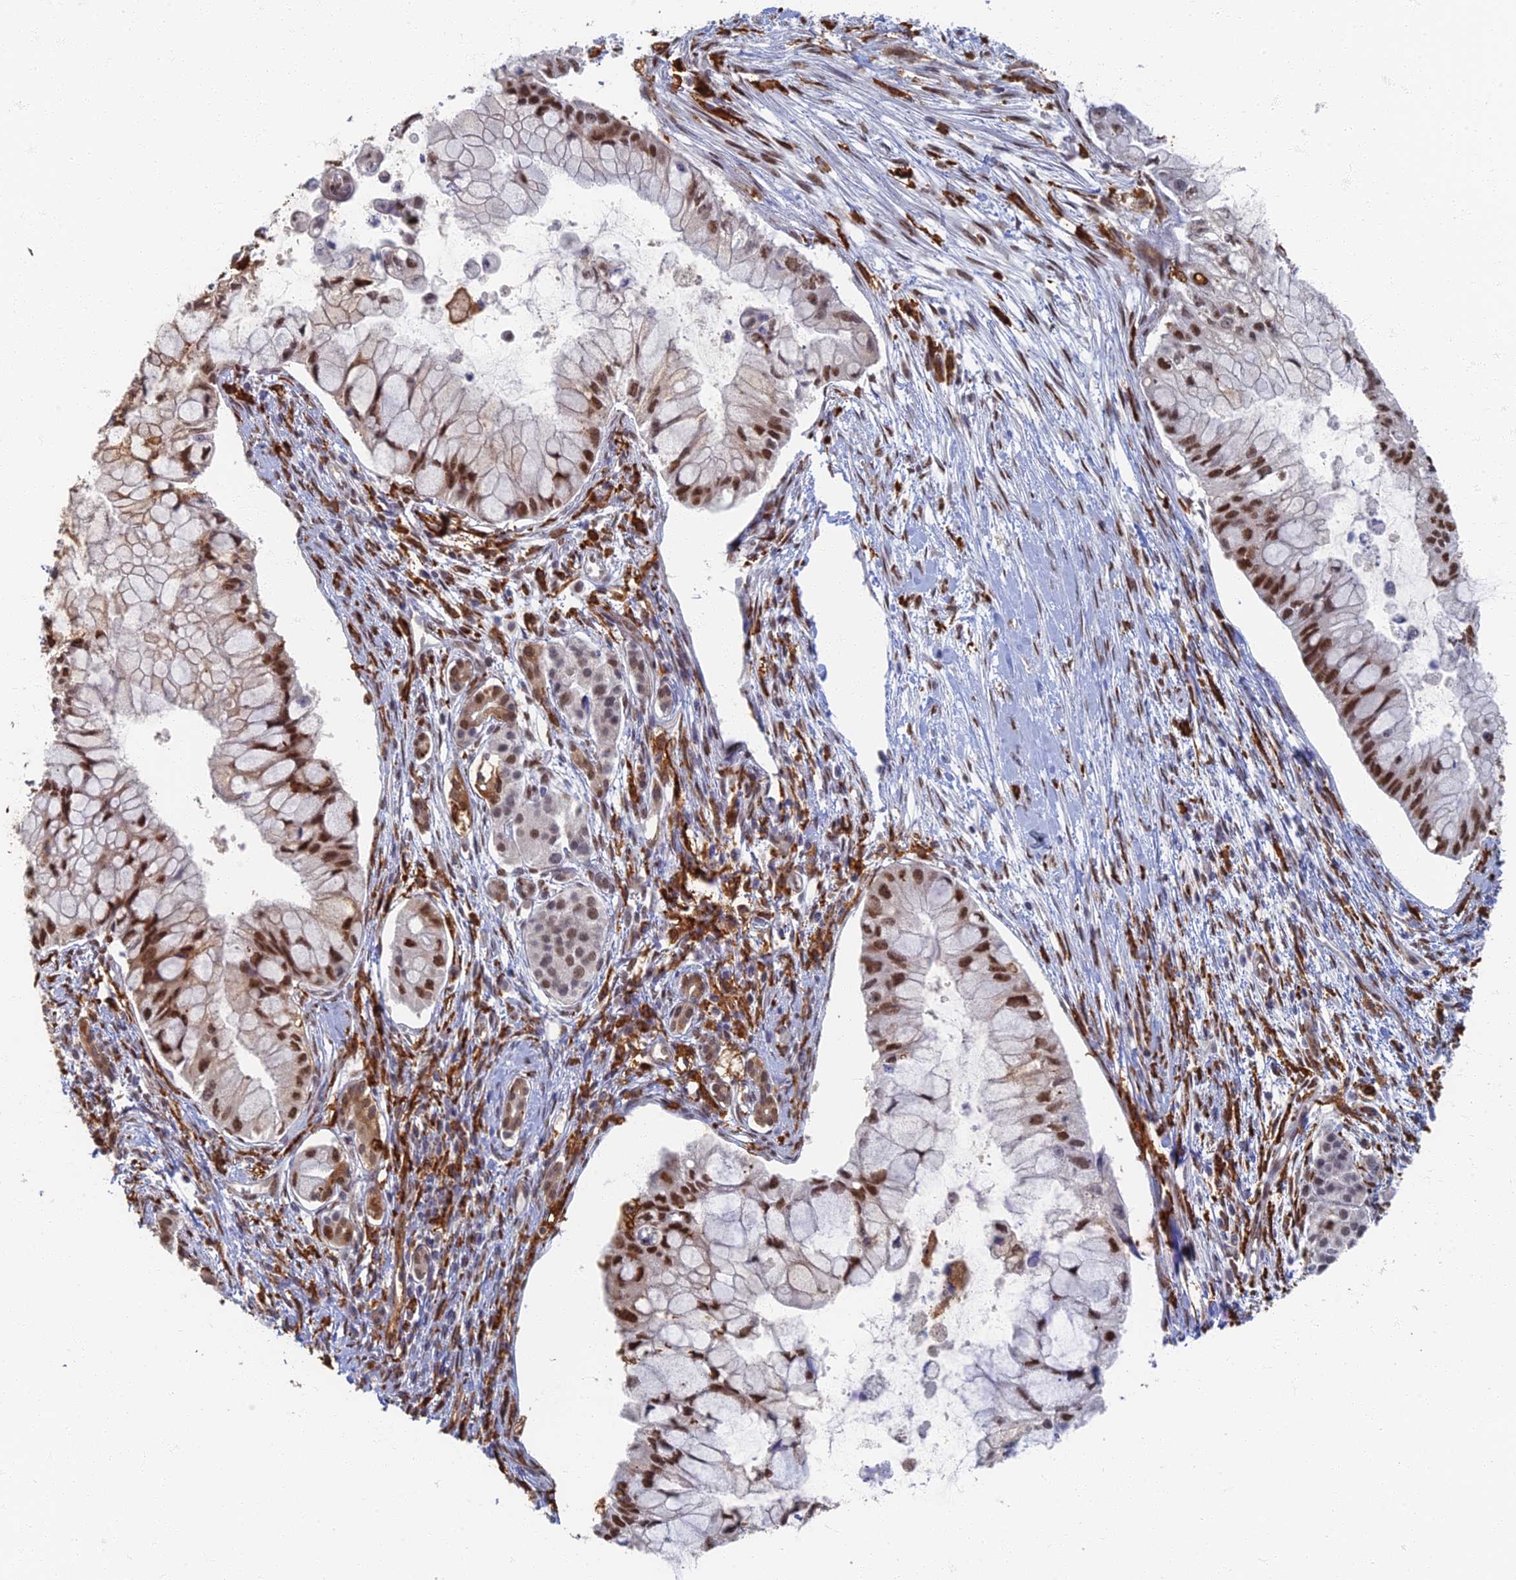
{"staining": {"intensity": "strong", "quantity": ">75%", "location": "nuclear"}, "tissue": "pancreatic cancer", "cell_type": "Tumor cells", "image_type": "cancer", "snomed": [{"axis": "morphology", "description": "Adenocarcinoma, NOS"}, {"axis": "topography", "description": "Pancreas"}], "caption": "This micrograph shows pancreatic adenocarcinoma stained with immunohistochemistry to label a protein in brown. The nuclear of tumor cells show strong positivity for the protein. Nuclei are counter-stained blue.", "gene": "GPATCH1", "patient": {"sex": "male", "age": 48}}